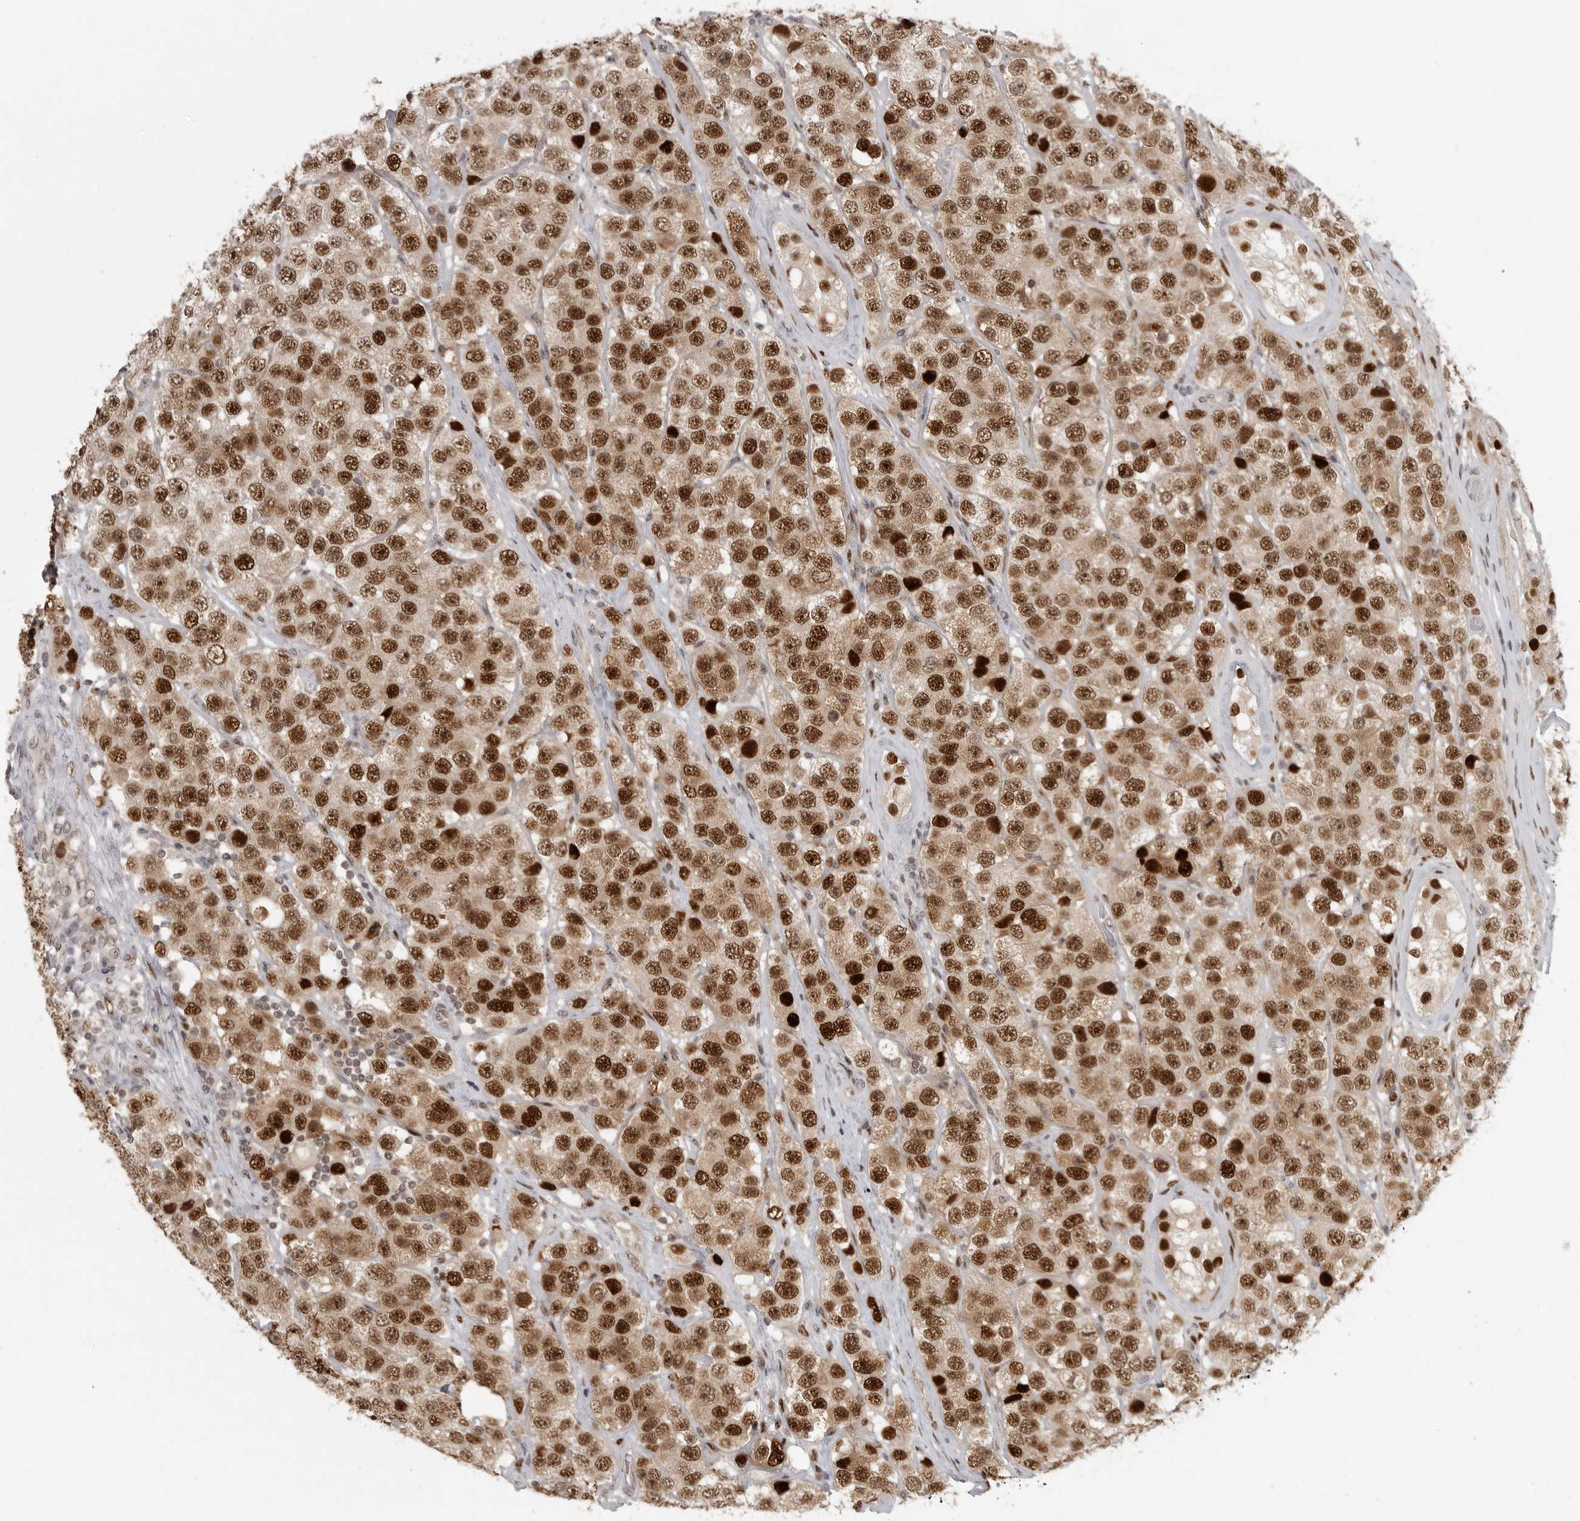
{"staining": {"intensity": "strong", "quantity": ">75%", "location": "cytoplasmic/membranous,nuclear"}, "tissue": "testis cancer", "cell_type": "Tumor cells", "image_type": "cancer", "snomed": [{"axis": "morphology", "description": "Seminoma, NOS"}, {"axis": "topography", "description": "Testis"}], "caption": "Strong cytoplasmic/membranous and nuclear expression for a protein is present in approximately >75% of tumor cells of testis seminoma using immunohistochemistry.", "gene": "PEG3", "patient": {"sex": "male", "age": 28}}